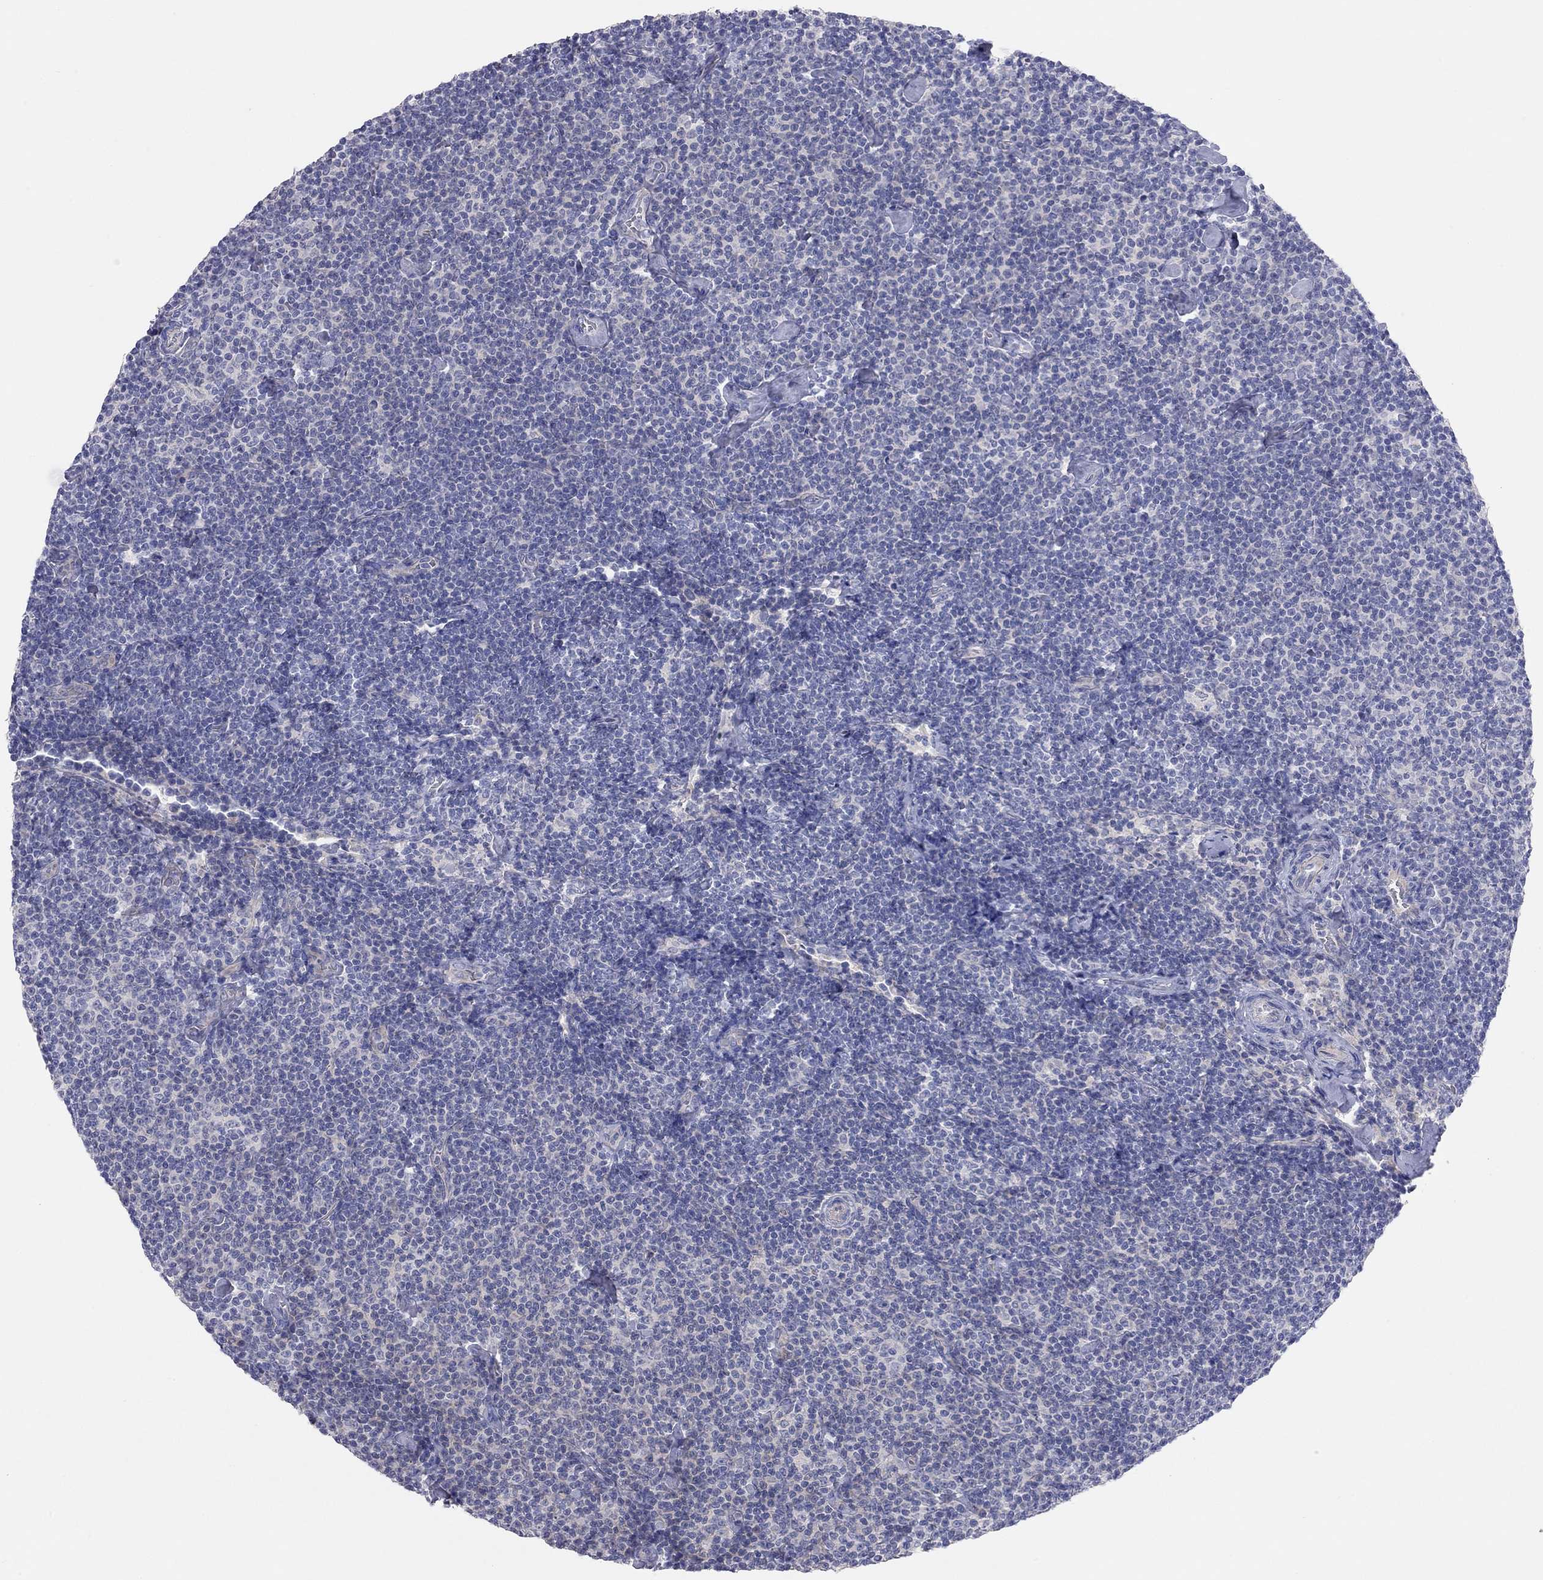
{"staining": {"intensity": "negative", "quantity": "none", "location": "none"}, "tissue": "lymphoma", "cell_type": "Tumor cells", "image_type": "cancer", "snomed": [{"axis": "morphology", "description": "Malignant lymphoma, non-Hodgkin's type, Low grade"}, {"axis": "topography", "description": "Lymph node"}], "caption": "Immunohistochemistry (IHC) of lymphoma displays no staining in tumor cells.", "gene": "KCNB1", "patient": {"sex": "male", "age": 81}}